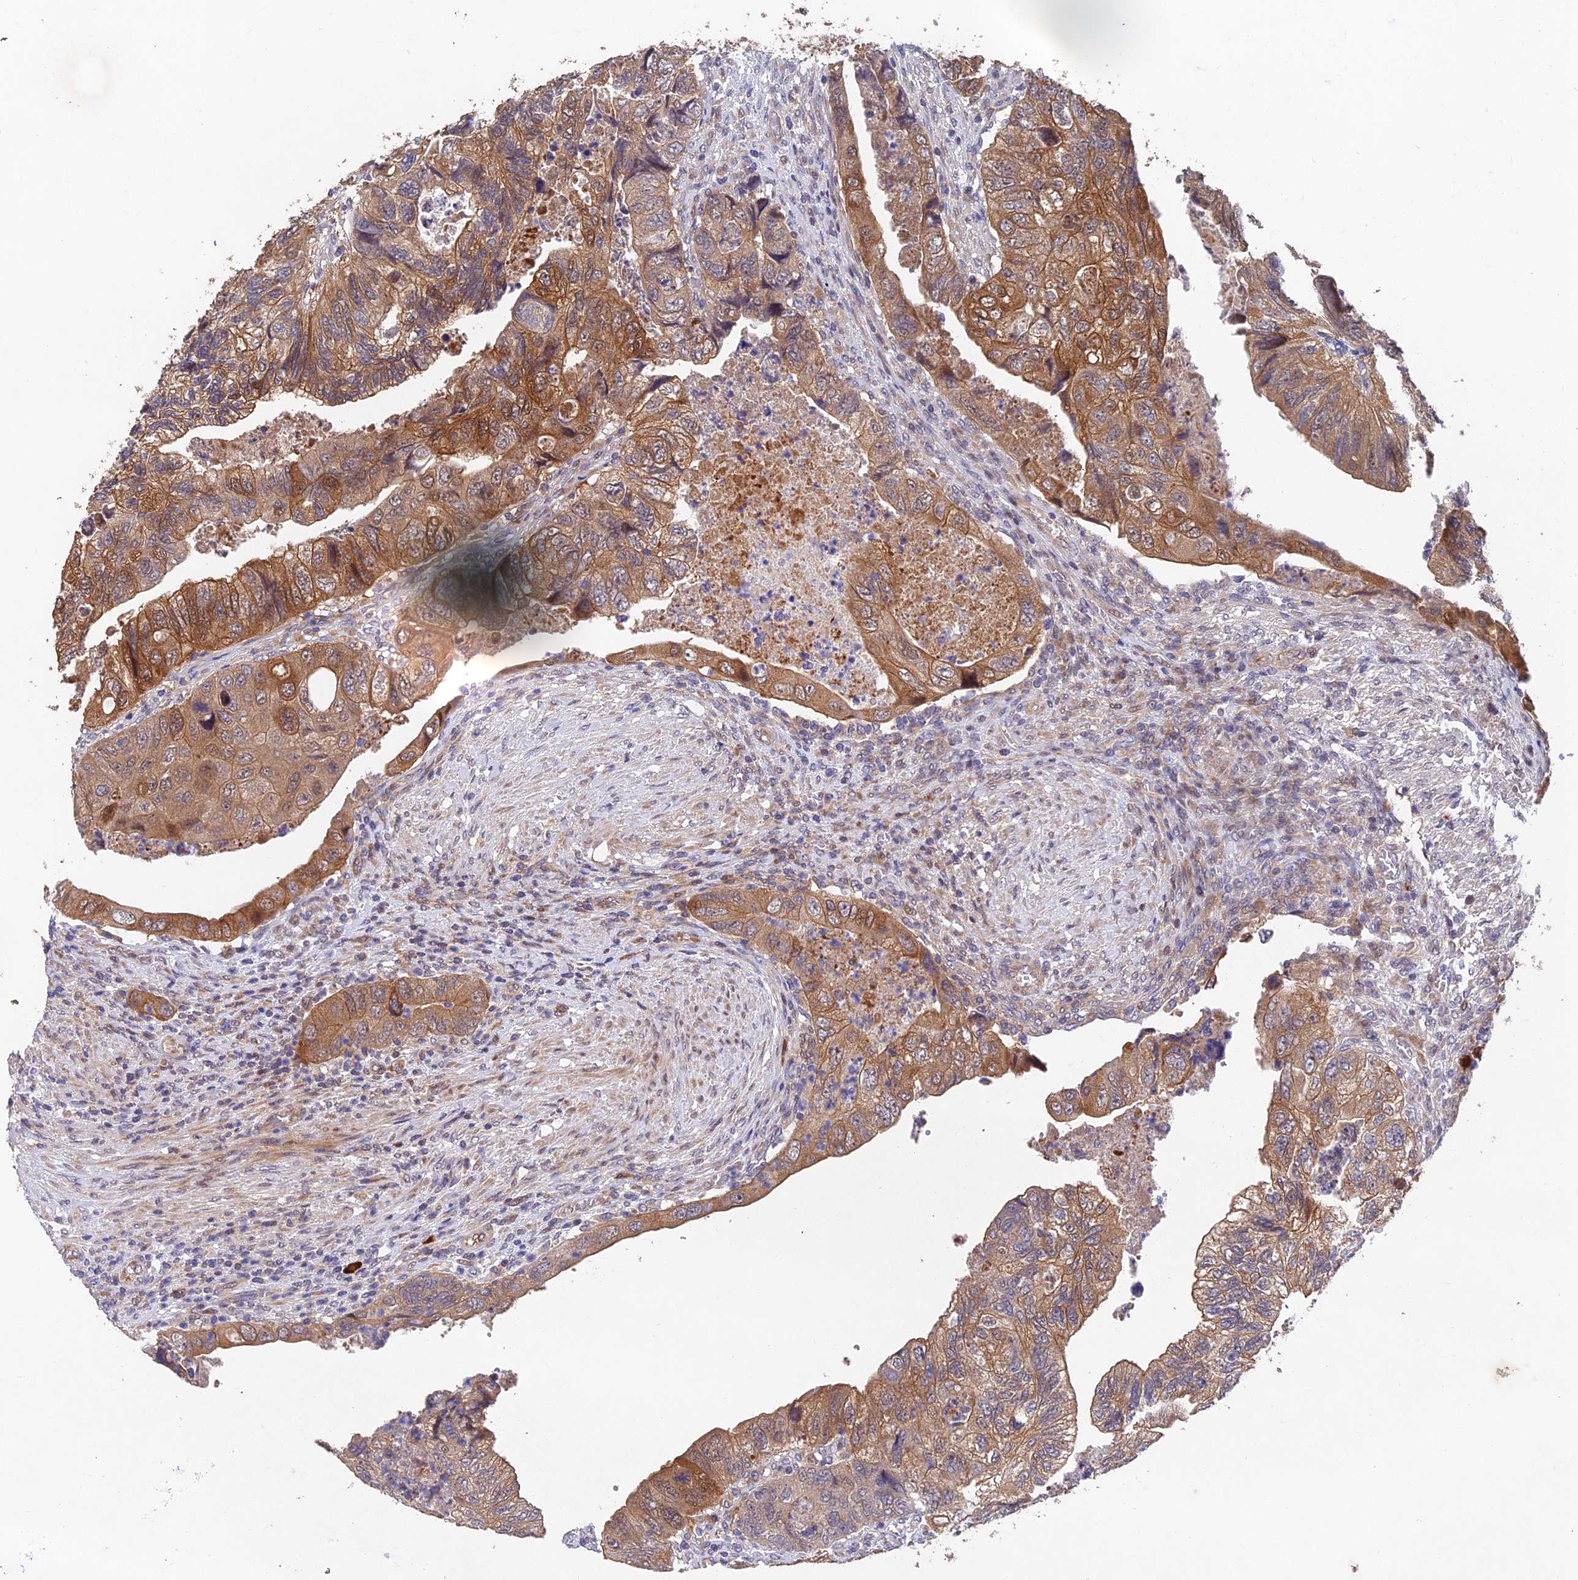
{"staining": {"intensity": "moderate", "quantity": ">75%", "location": "cytoplasmic/membranous"}, "tissue": "colorectal cancer", "cell_type": "Tumor cells", "image_type": "cancer", "snomed": [{"axis": "morphology", "description": "Adenocarcinoma, NOS"}, {"axis": "topography", "description": "Rectum"}], "caption": "This image demonstrates immunohistochemistry staining of human colorectal adenocarcinoma, with medium moderate cytoplasmic/membranous expression in about >75% of tumor cells.", "gene": "NSMCE1", "patient": {"sex": "male", "age": 63}}